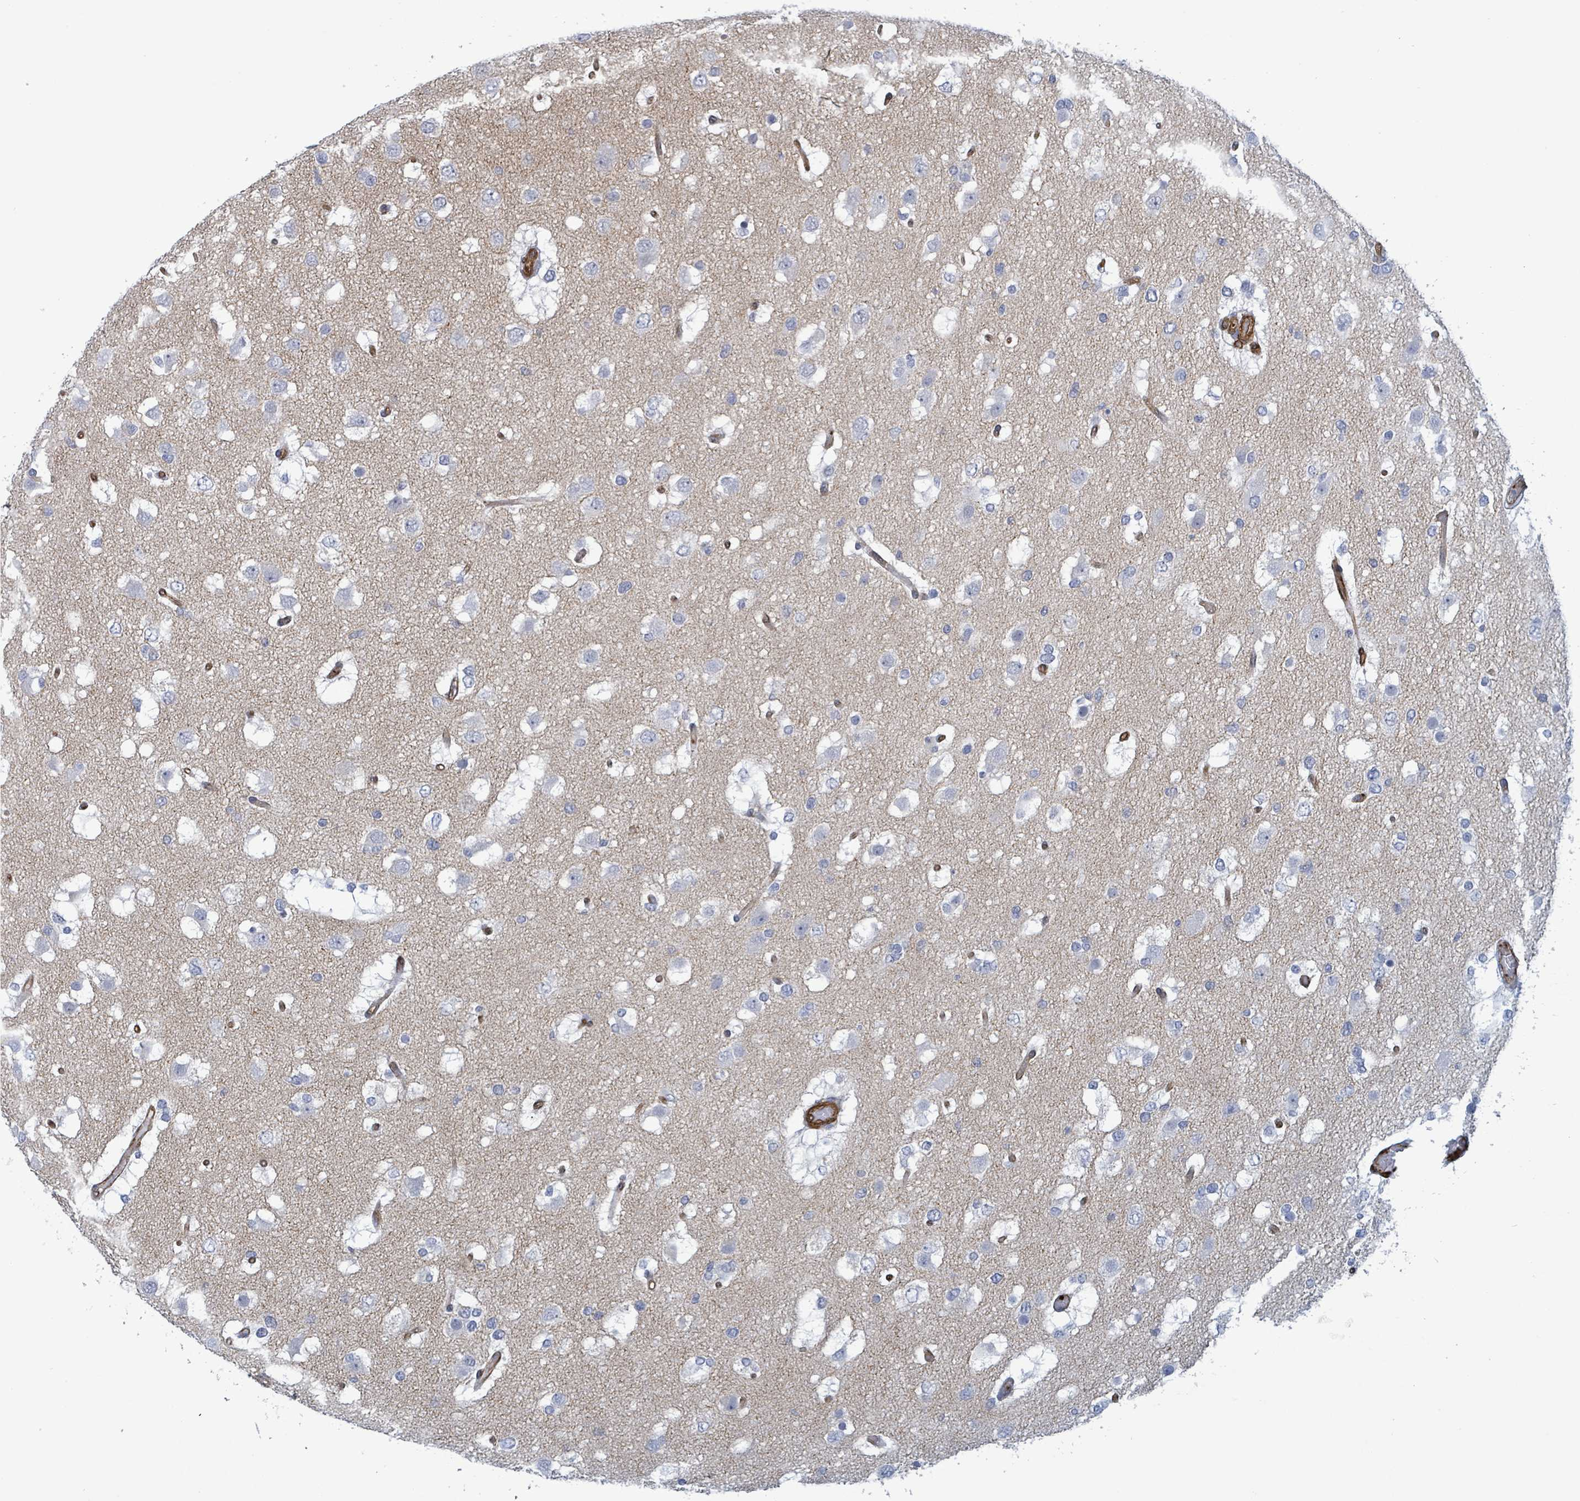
{"staining": {"intensity": "negative", "quantity": "none", "location": "none"}, "tissue": "glioma", "cell_type": "Tumor cells", "image_type": "cancer", "snomed": [{"axis": "morphology", "description": "Glioma, malignant, High grade"}, {"axis": "topography", "description": "Brain"}], "caption": "IHC micrograph of neoplastic tissue: human malignant glioma (high-grade) stained with DAB (3,3'-diaminobenzidine) shows no significant protein expression in tumor cells.", "gene": "PRKRIP1", "patient": {"sex": "male", "age": 53}}